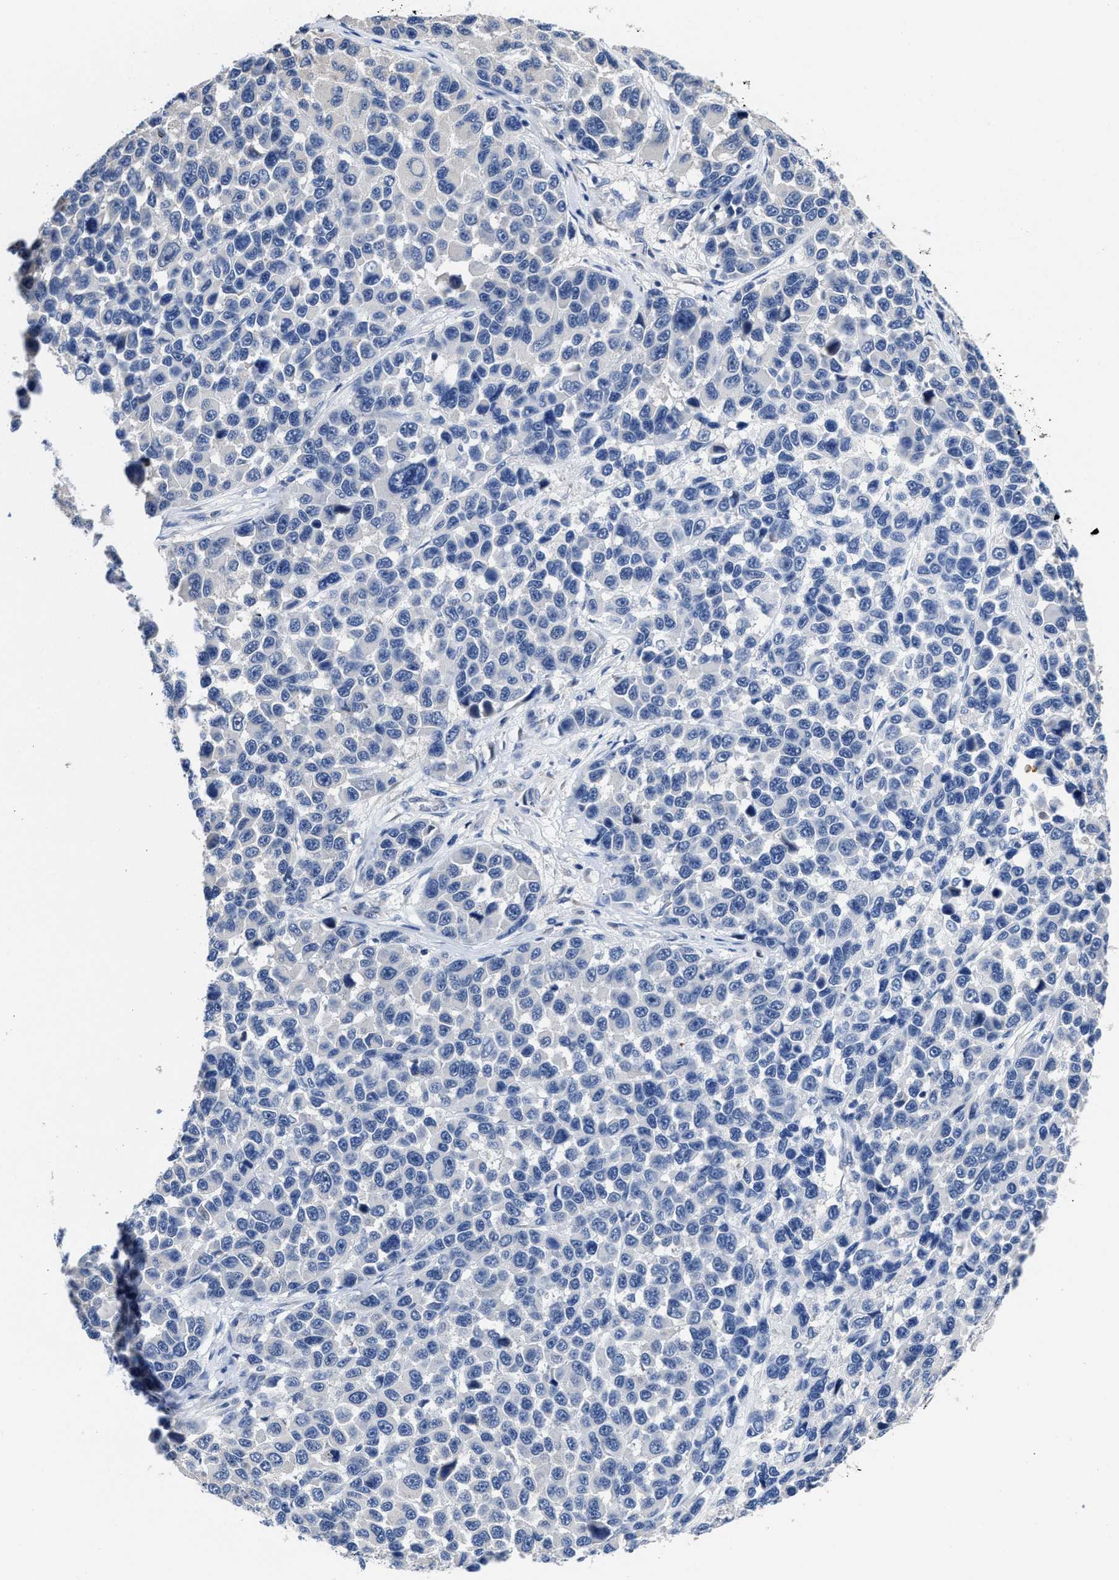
{"staining": {"intensity": "negative", "quantity": "none", "location": "none"}, "tissue": "melanoma", "cell_type": "Tumor cells", "image_type": "cancer", "snomed": [{"axis": "morphology", "description": "Malignant melanoma, NOS"}, {"axis": "topography", "description": "Skin"}], "caption": "The micrograph demonstrates no staining of tumor cells in malignant melanoma.", "gene": "HOOK1", "patient": {"sex": "male", "age": 53}}